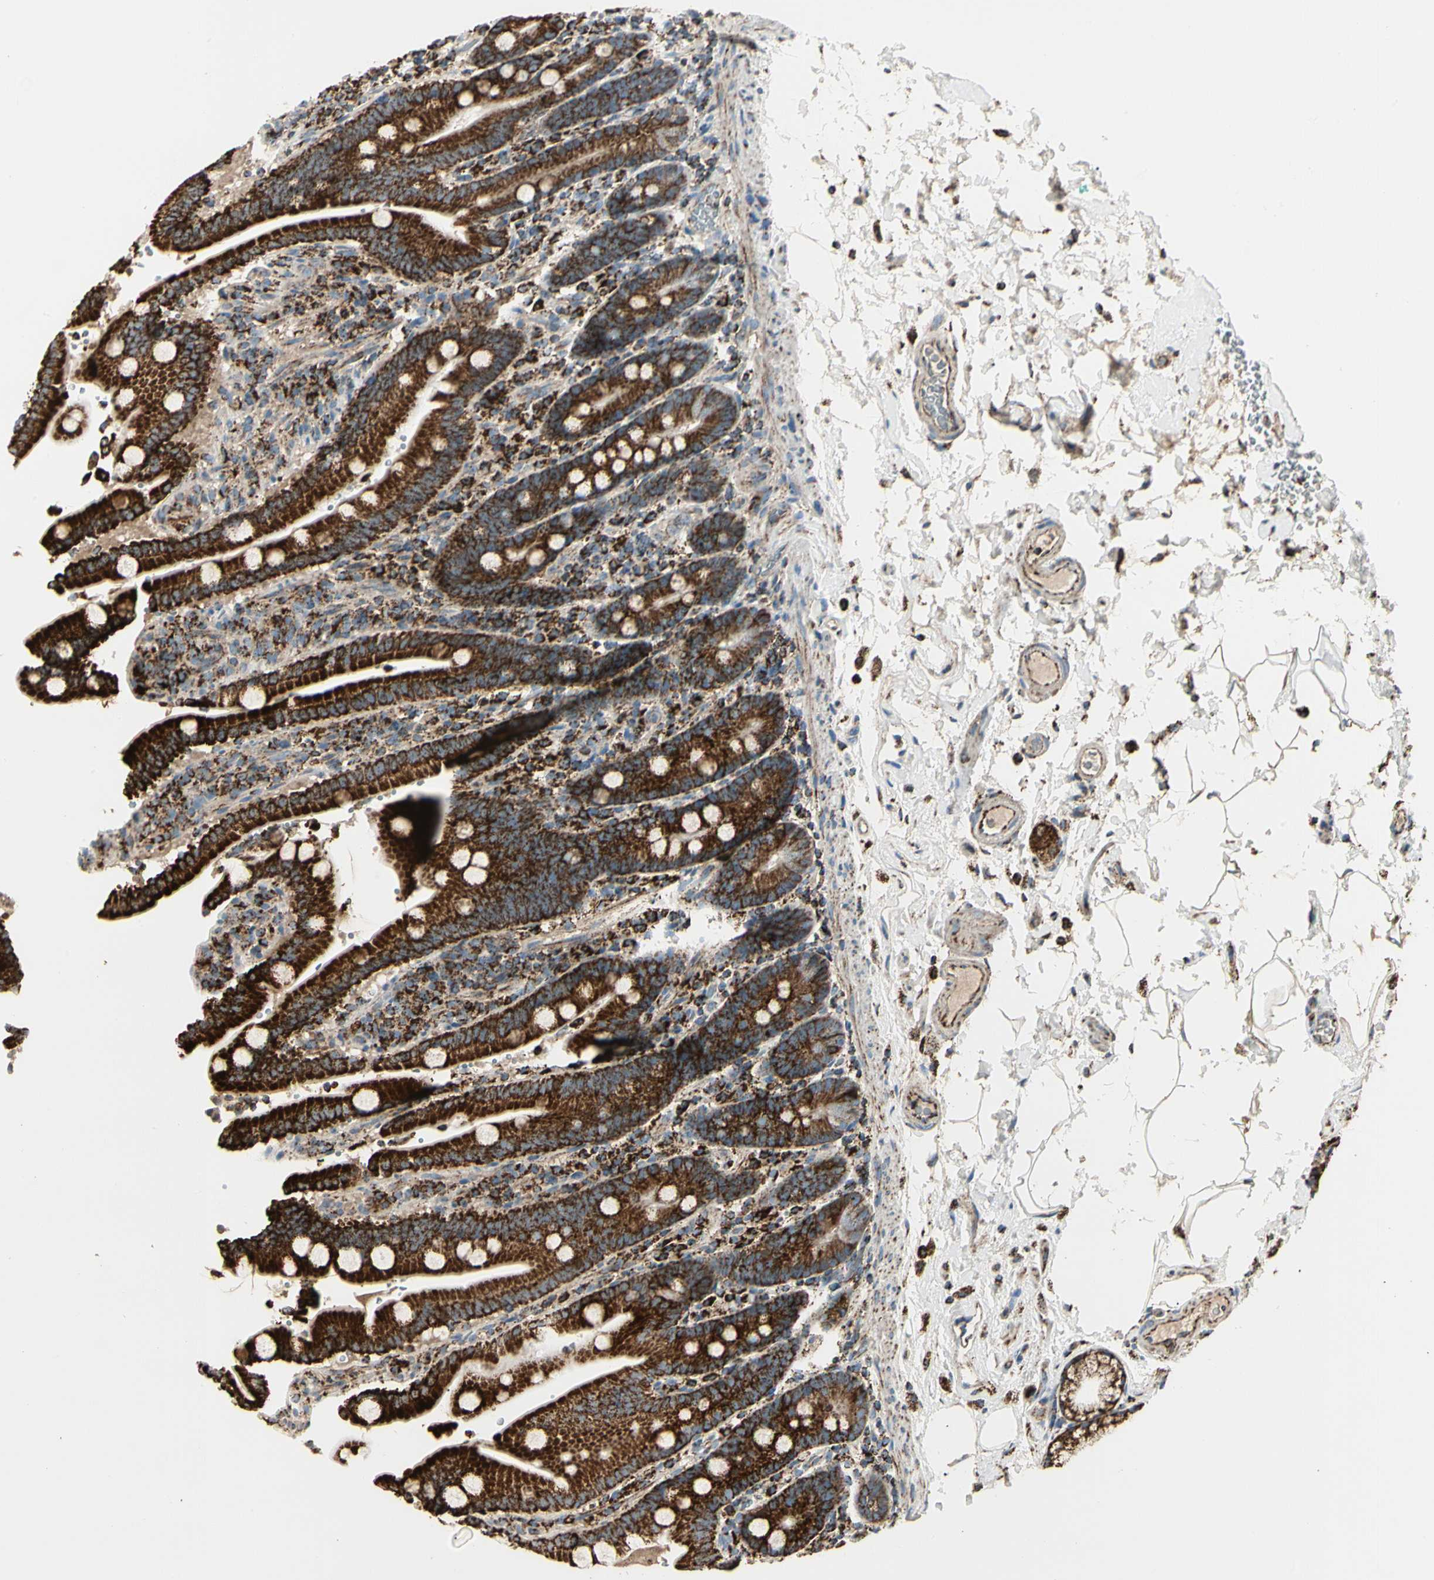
{"staining": {"intensity": "strong", "quantity": ">75%", "location": "cytoplasmic/membranous"}, "tissue": "duodenum", "cell_type": "Glandular cells", "image_type": "normal", "snomed": [{"axis": "morphology", "description": "Normal tissue, NOS"}, {"axis": "topography", "description": "Small intestine, NOS"}], "caption": "The immunohistochemical stain labels strong cytoplasmic/membranous positivity in glandular cells of benign duodenum. The staining was performed using DAB (3,3'-diaminobenzidine) to visualize the protein expression in brown, while the nuclei were stained in blue with hematoxylin (Magnification: 20x).", "gene": "ME2", "patient": {"sex": "female", "age": 71}}